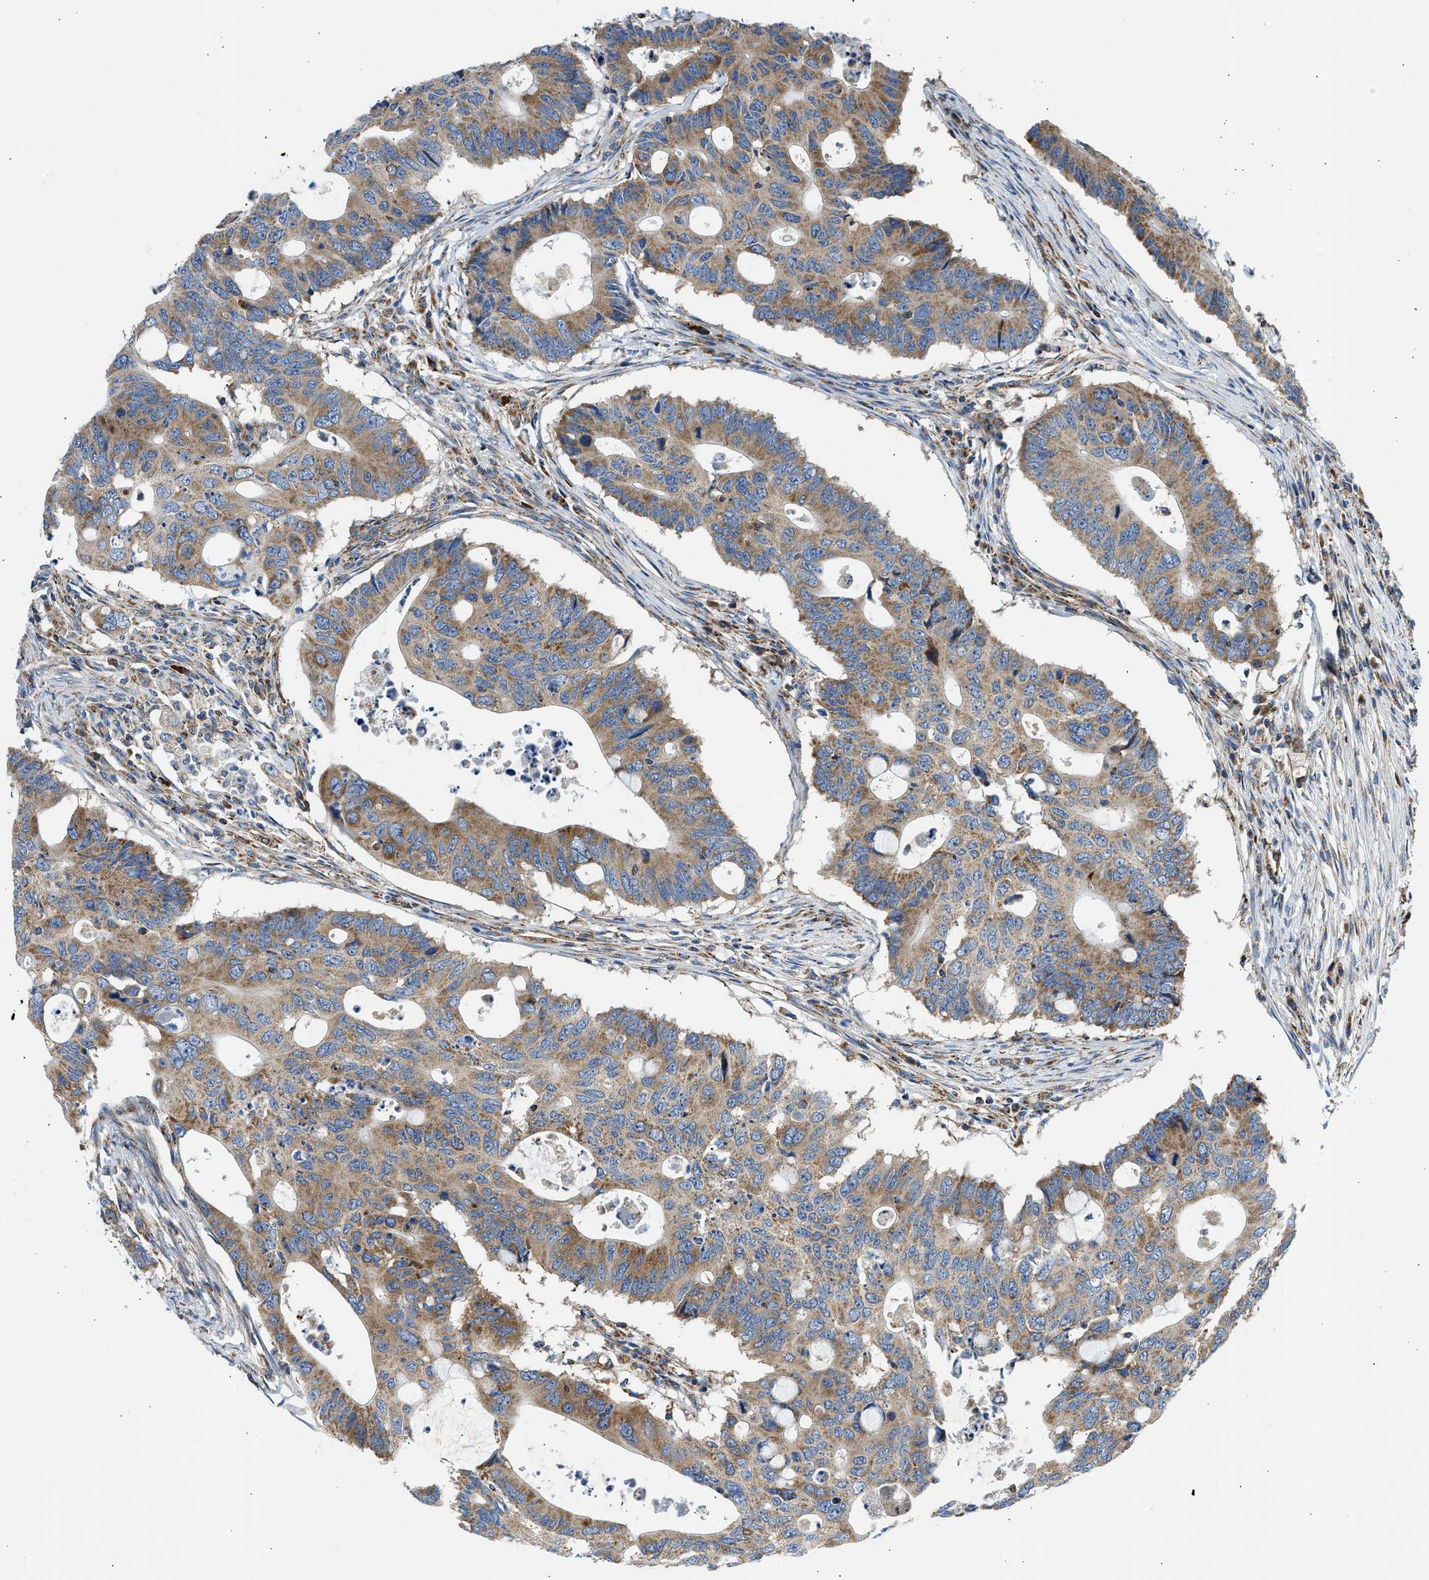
{"staining": {"intensity": "moderate", "quantity": "25%-75%", "location": "cytoplasmic/membranous"}, "tissue": "colorectal cancer", "cell_type": "Tumor cells", "image_type": "cancer", "snomed": [{"axis": "morphology", "description": "Adenocarcinoma, NOS"}, {"axis": "topography", "description": "Colon"}], "caption": "A high-resolution image shows immunohistochemistry staining of colorectal cancer (adenocarcinoma), which reveals moderate cytoplasmic/membranous expression in about 25%-75% of tumor cells.", "gene": "CAMKK2", "patient": {"sex": "male", "age": 71}}